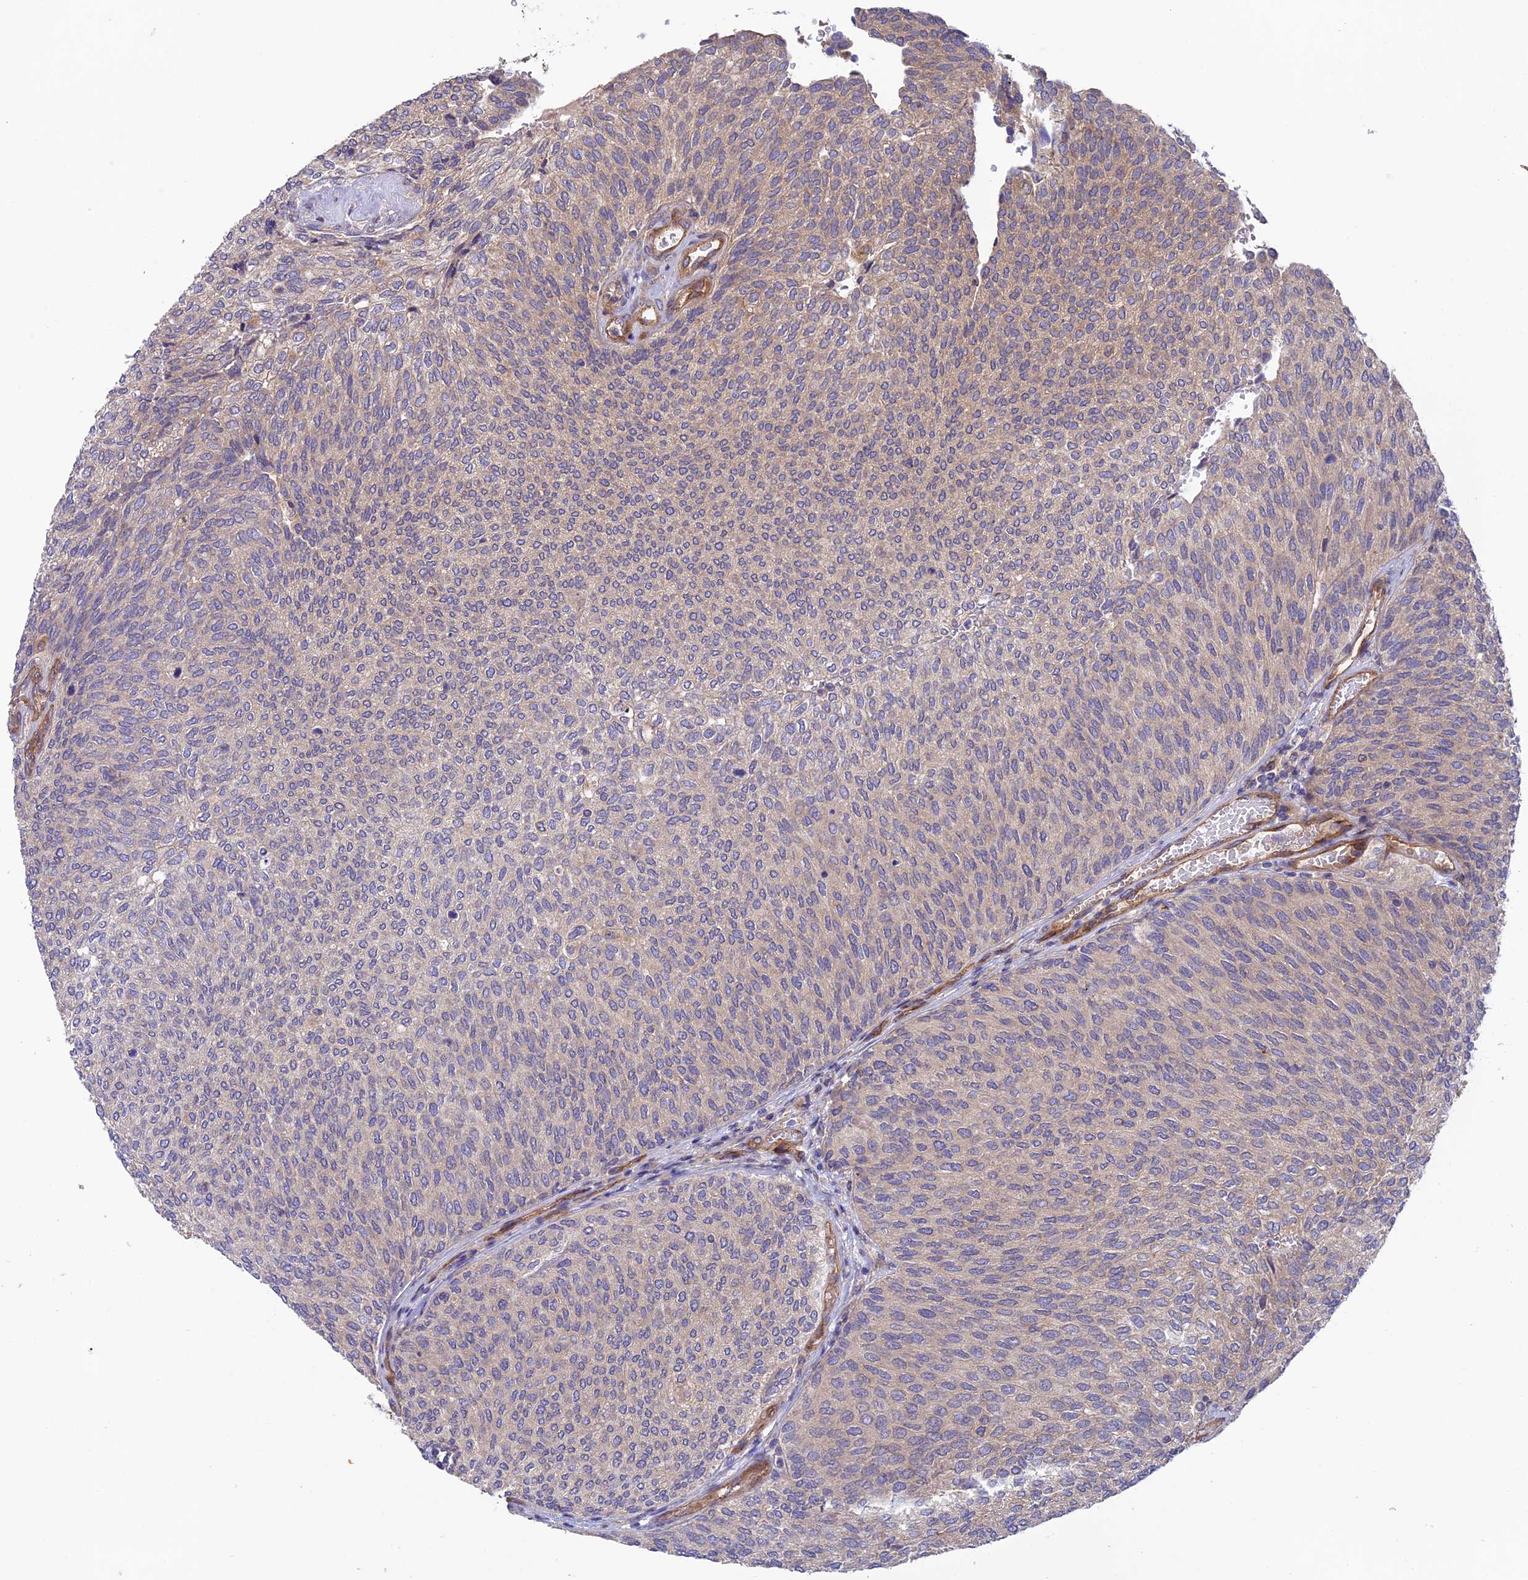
{"staining": {"intensity": "weak", "quantity": "25%-75%", "location": "cytoplasmic/membranous"}, "tissue": "urothelial cancer", "cell_type": "Tumor cells", "image_type": "cancer", "snomed": [{"axis": "morphology", "description": "Urothelial carcinoma, Low grade"}, {"axis": "topography", "description": "Urinary bladder"}], "caption": "Weak cytoplasmic/membranous protein staining is identified in about 25%-75% of tumor cells in urothelial cancer.", "gene": "ADAMTS15", "patient": {"sex": "female", "age": 79}}